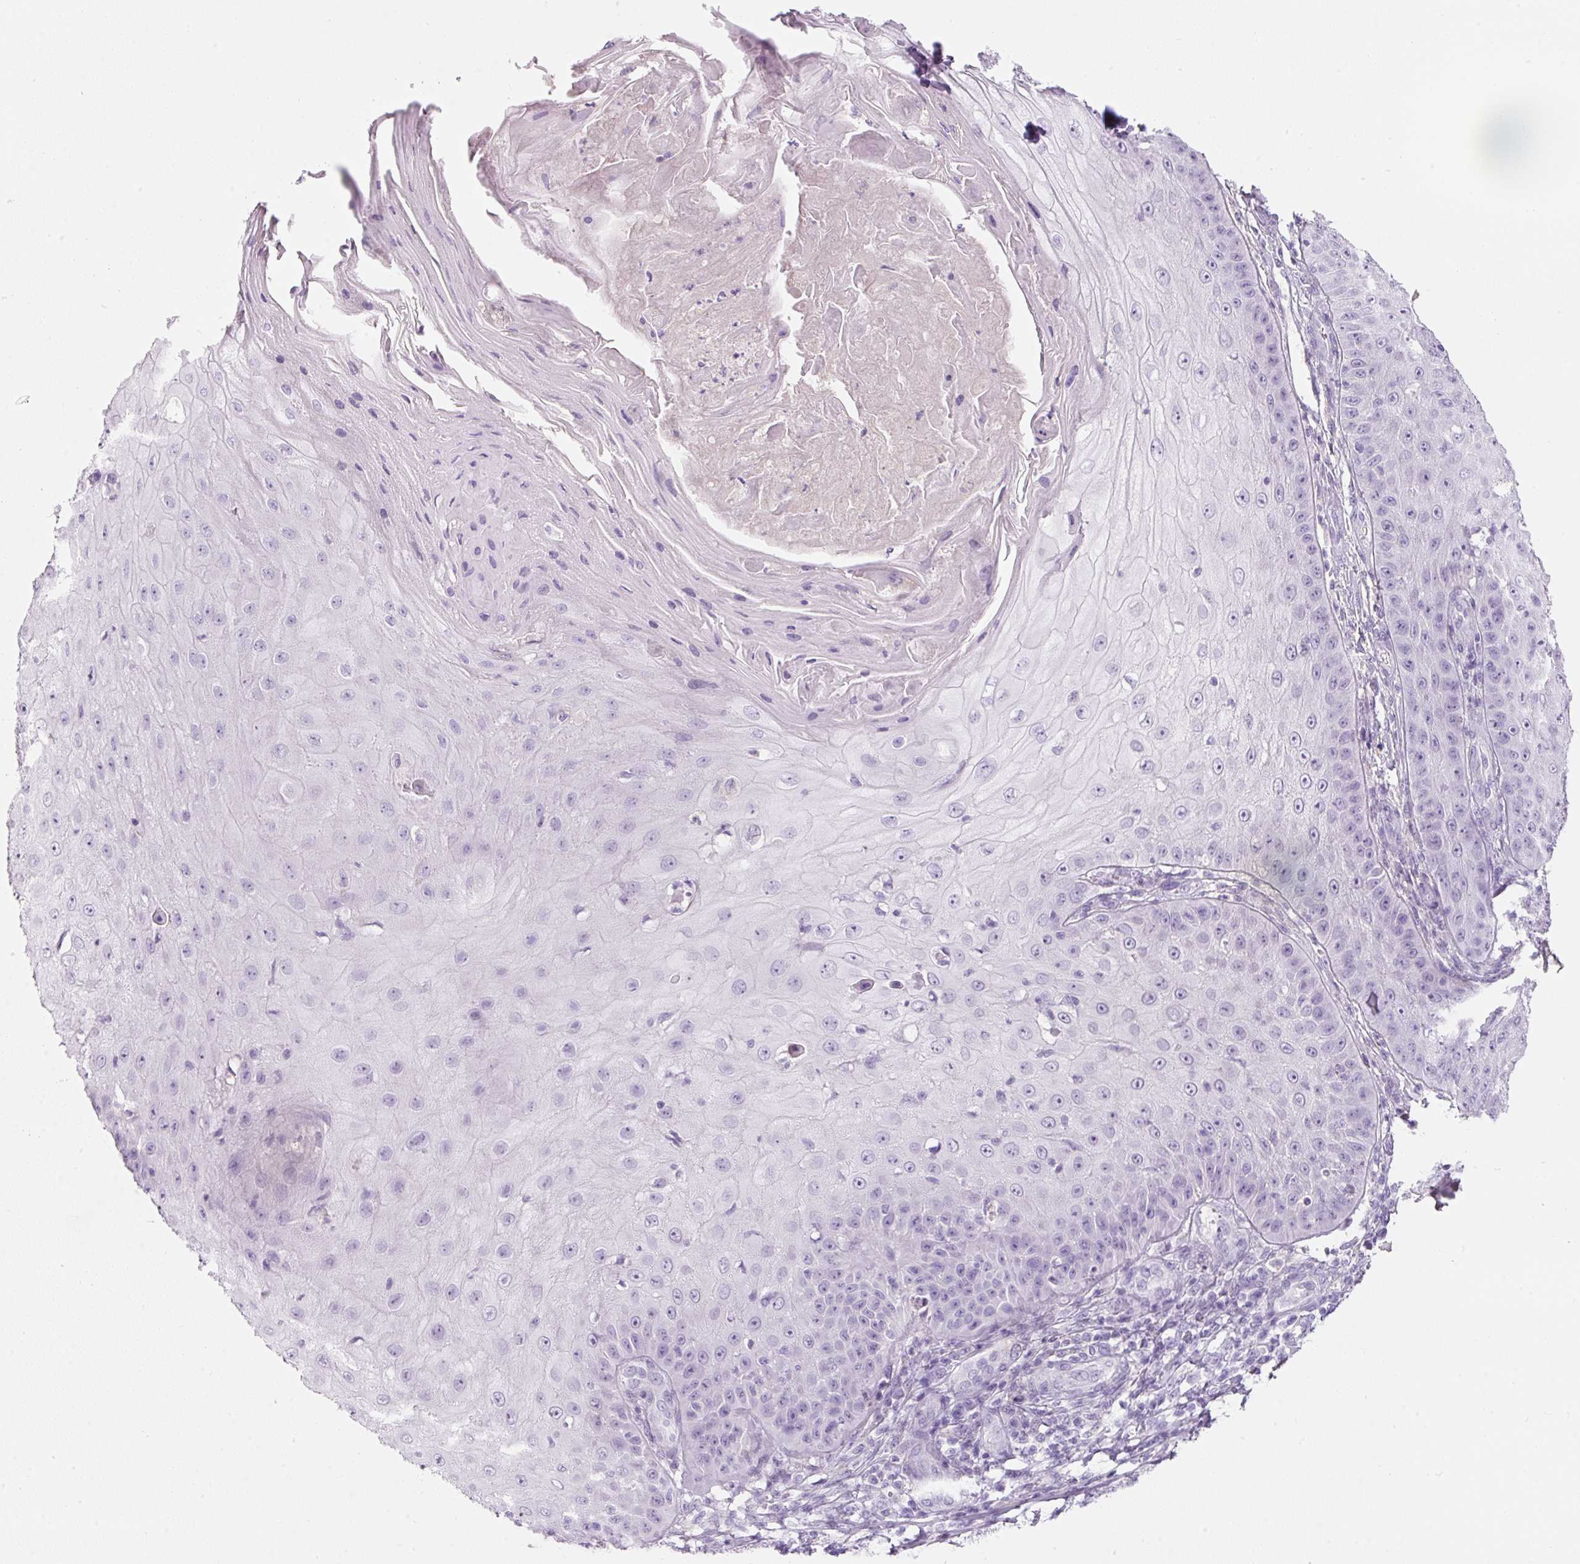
{"staining": {"intensity": "negative", "quantity": "none", "location": "none"}, "tissue": "skin cancer", "cell_type": "Tumor cells", "image_type": "cancer", "snomed": [{"axis": "morphology", "description": "Squamous cell carcinoma, NOS"}, {"axis": "topography", "description": "Skin"}], "caption": "Immunohistochemical staining of skin squamous cell carcinoma reveals no significant positivity in tumor cells.", "gene": "DNM1", "patient": {"sex": "male", "age": 70}}